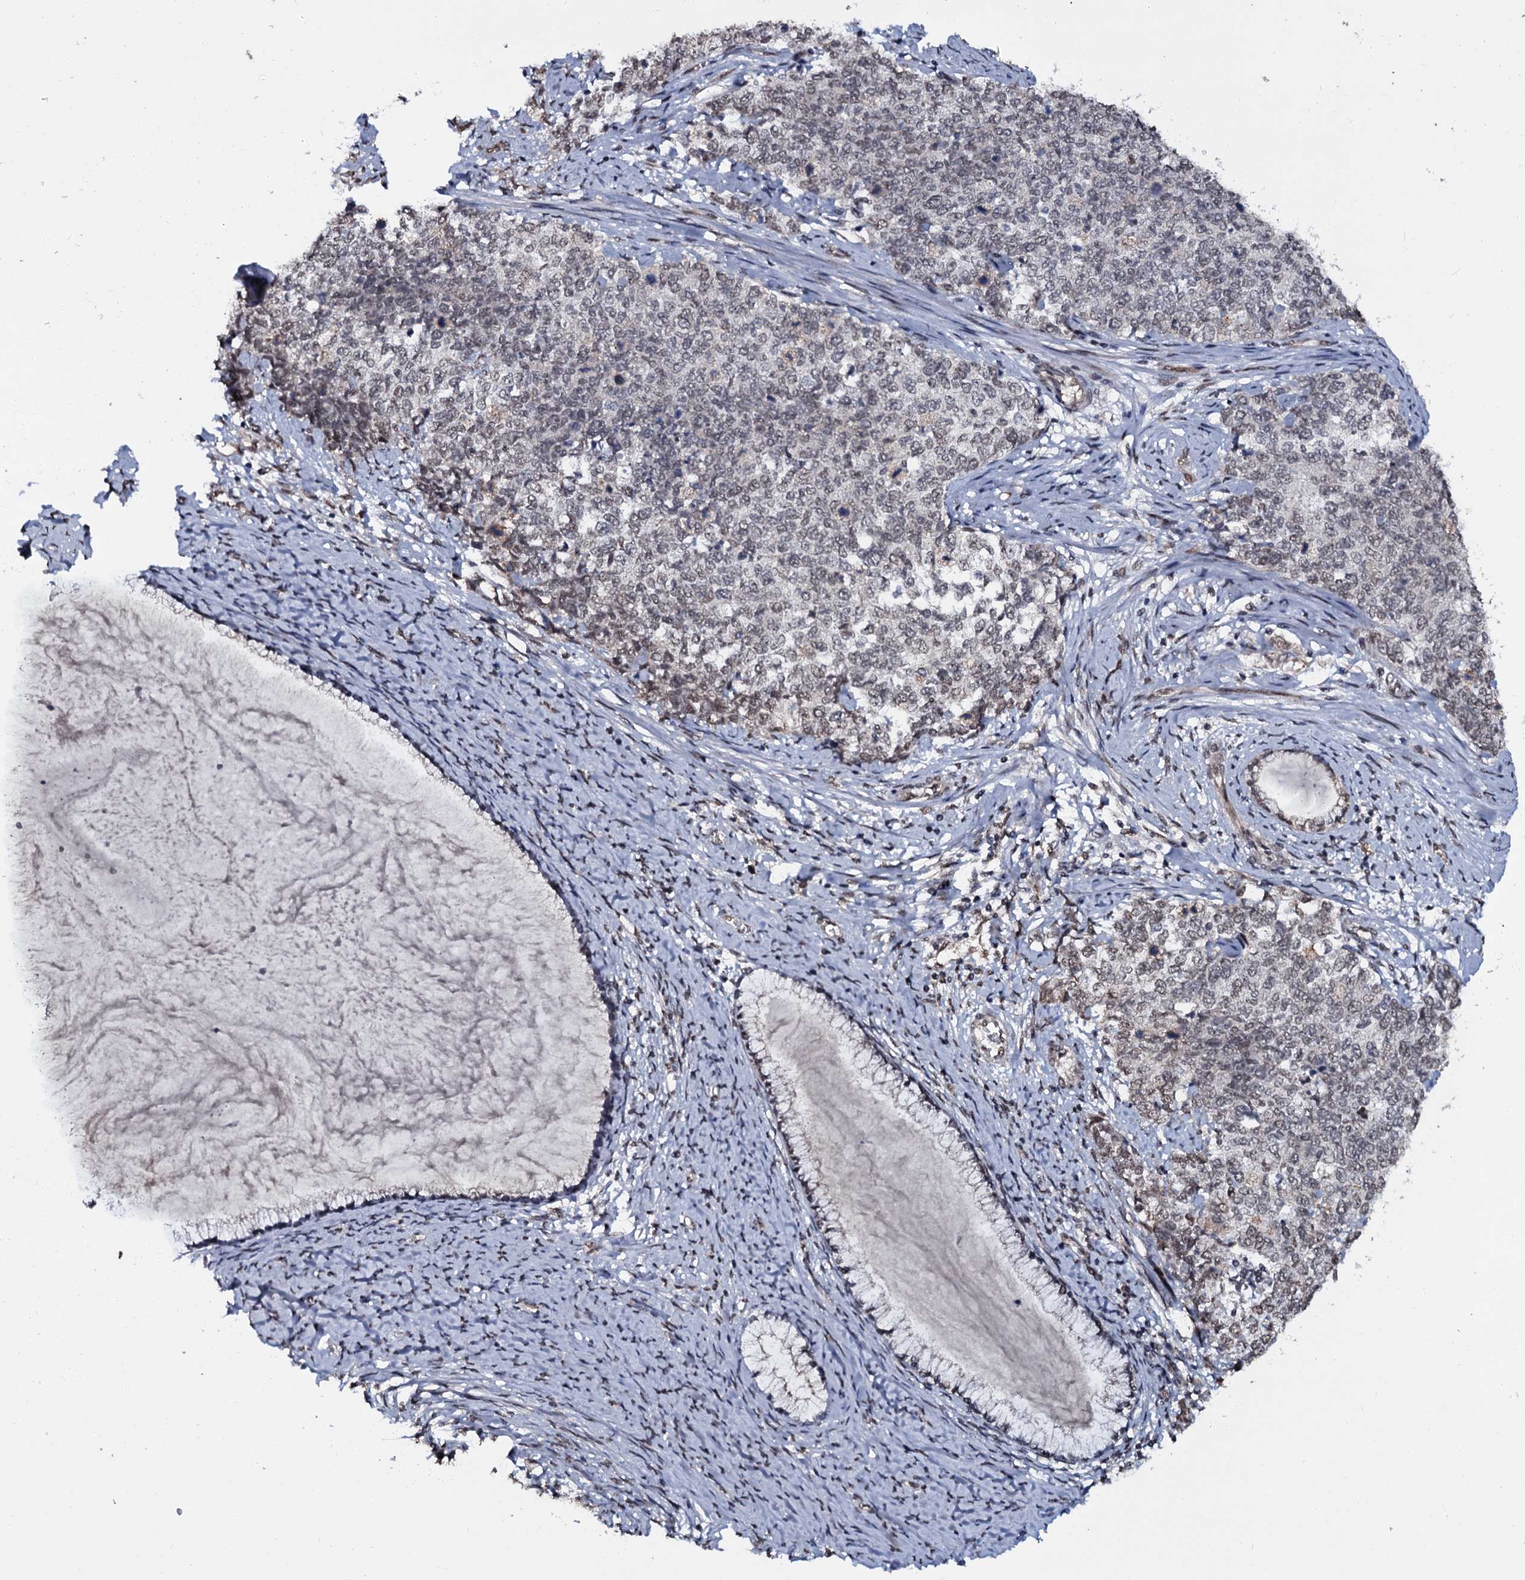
{"staining": {"intensity": "weak", "quantity": "25%-75%", "location": "nuclear"}, "tissue": "cervical cancer", "cell_type": "Tumor cells", "image_type": "cancer", "snomed": [{"axis": "morphology", "description": "Squamous cell carcinoma, NOS"}, {"axis": "topography", "description": "Cervix"}], "caption": "Immunohistochemical staining of squamous cell carcinoma (cervical) demonstrates weak nuclear protein expression in about 25%-75% of tumor cells. (brown staining indicates protein expression, while blue staining denotes nuclei).", "gene": "SH2D4B", "patient": {"sex": "female", "age": 63}}